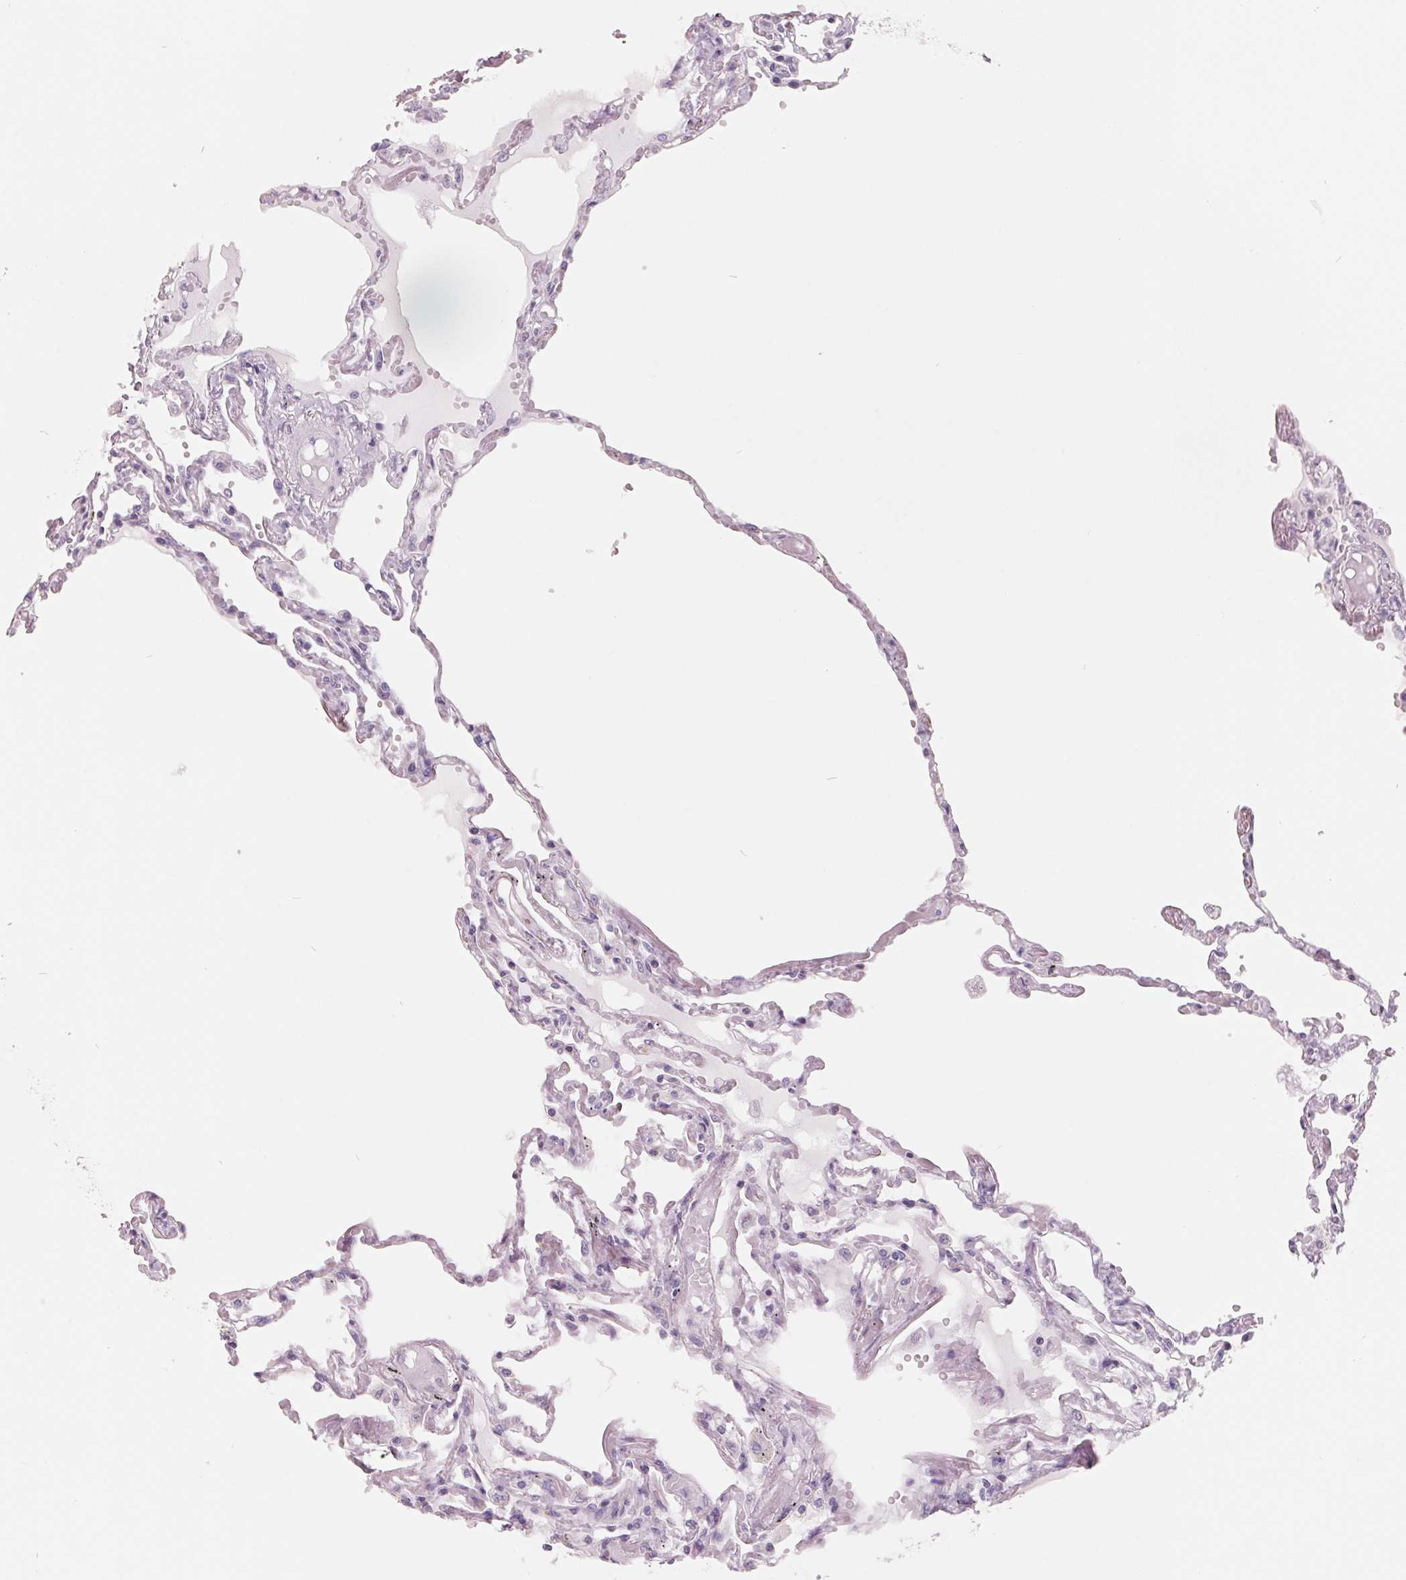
{"staining": {"intensity": "negative", "quantity": "none", "location": "none"}, "tissue": "lung", "cell_type": "Alveolar cells", "image_type": "normal", "snomed": [{"axis": "morphology", "description": "Normal tissue, NOS"}, {"axis": "morphology", "description": "Adenocarcinoma, NOS"}, {"axis": "topography", "description": "Cartilage tissue"}, {"axis": "topography", "description": "Lung"}], "caption": "This photomicrograph is of benign lung stained with IHC to label a protein in brown with the nuclei are counter-stained blue. There is no staining in alveolar cells.", "gene": "FTCD", "patient": {"sex": "female", "age": 67}}